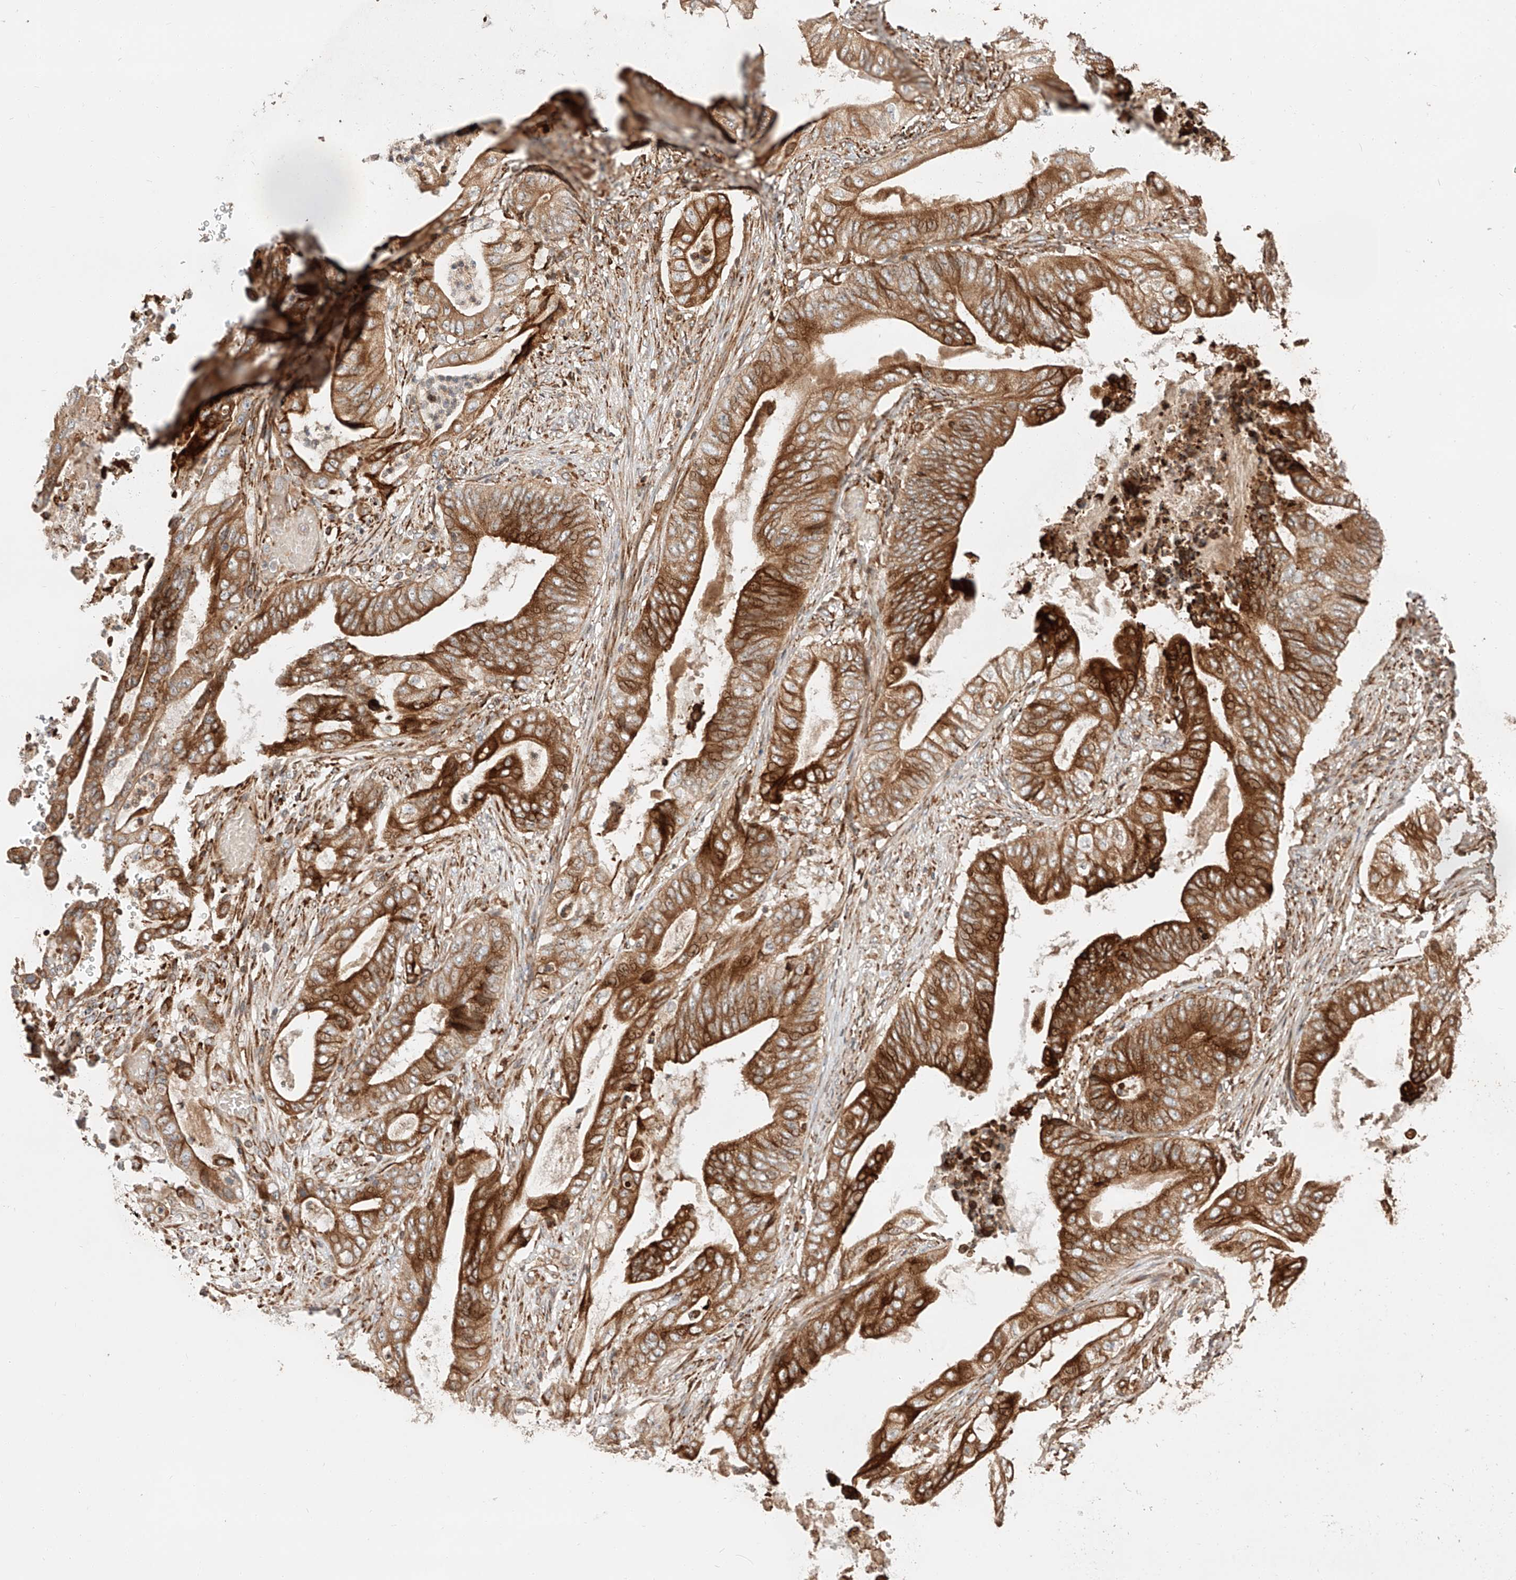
{"staining": {"intensity": "strong", "quantity": ">75%", "location": "cytoplasmic/membranous"}, "tissue": "stomach cancer", "cell_type": "Tumor cells", "image_type": "cancer", "snomed": [{"axis": "morphology", "description": "Adenocarcinoma, NOS"}, {"axis": "topography", "description": "Stomach"}], "caption": "This micrograph demonstrates immunohistochemistry staining of human stomach cancer (adenocarcinoma), with high strong cytoplasmic/membranous positivity in about >75% of tumor cells.", "gene": "ZNF84", "patient": {"sex": "female", "age": 73}}